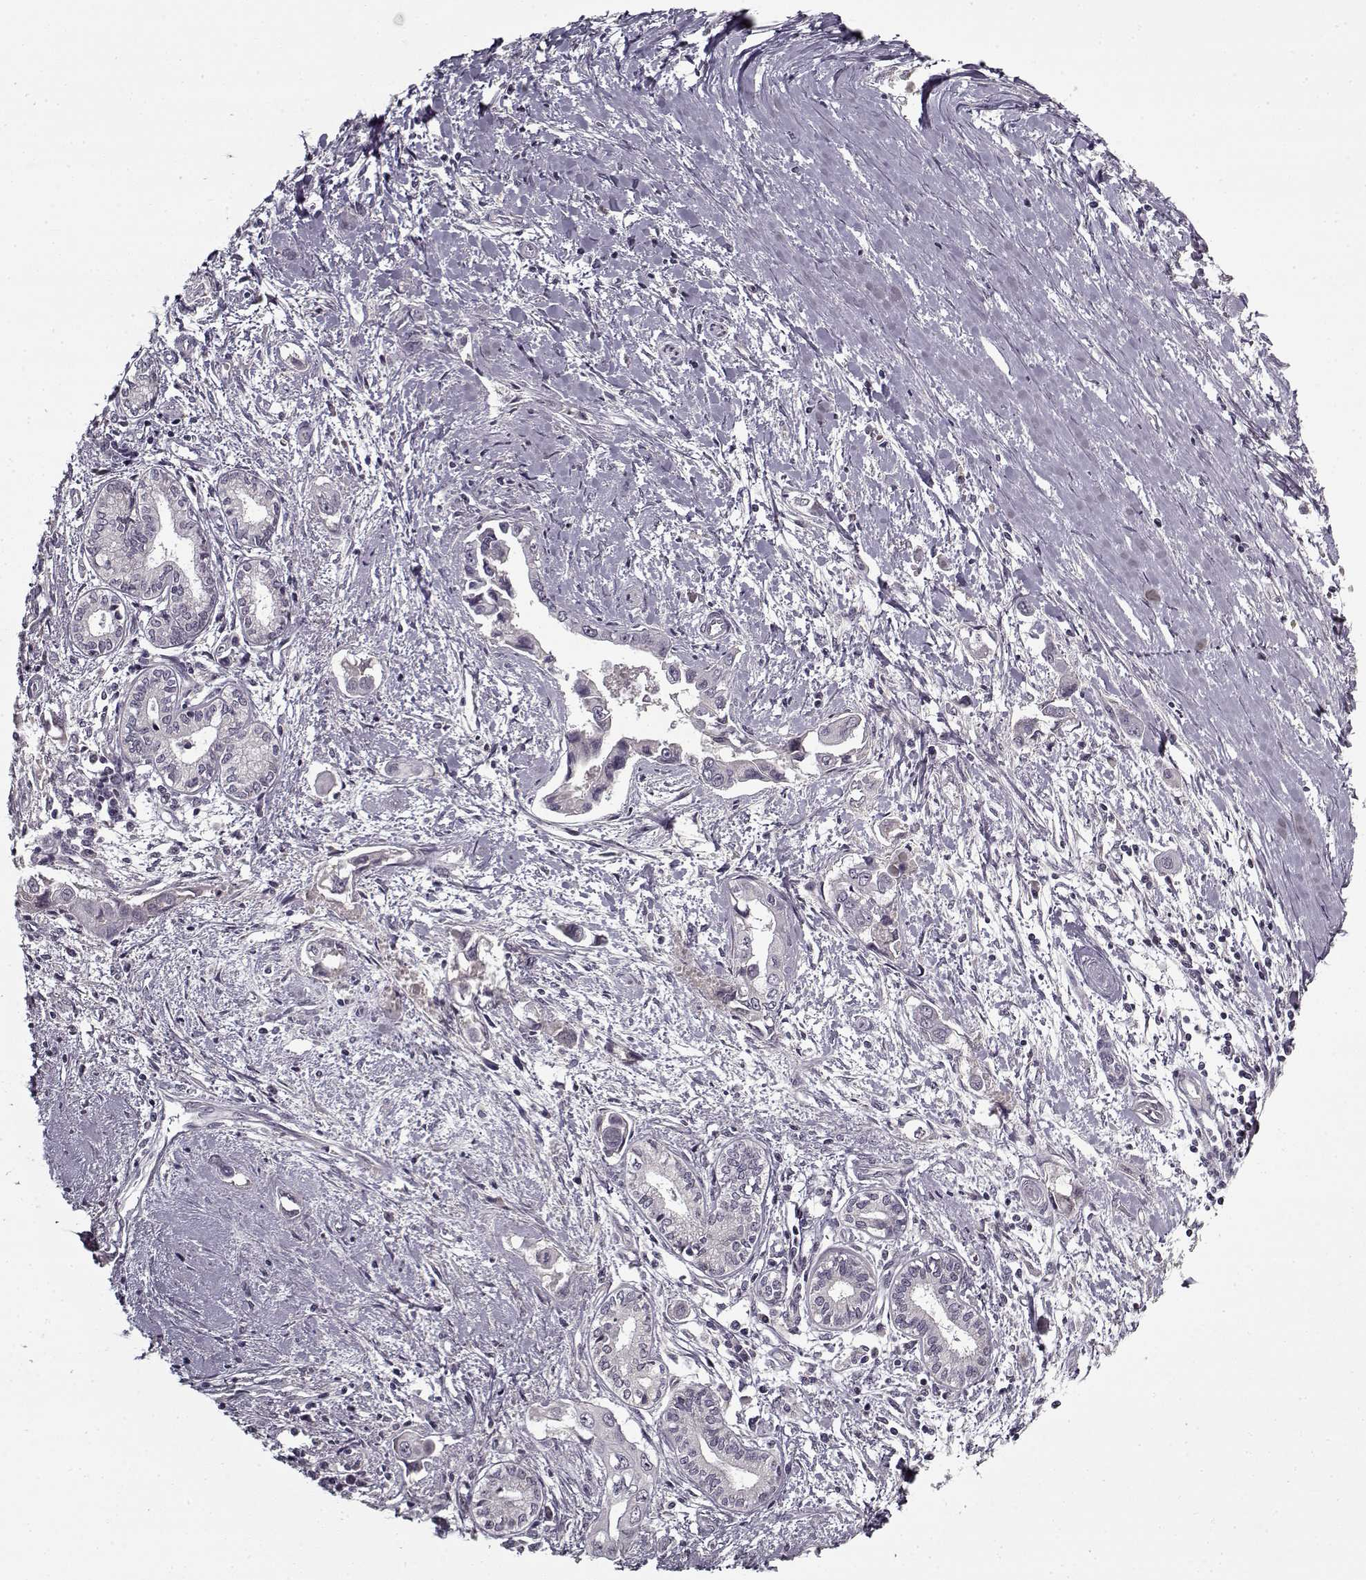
{"staining": {"intensity": "negative", "quantity": "none", "location": "none"}, "tissue": "pancreatic cancer", "cell_type": "Tumor cells", "image_type": "cancer", "snomed": [{"axis": "morphology", "description": "Adenocarcinoma, NOS"}, {"axis": "topography", "description": "Pancreas"}], "caption": "This image is of pancreatic cancer stained with immunohistochemistry to label a protein in brown with the nuclei are counter-stained blue. There is no expression in tumor cells.", "gene": "LAMA2", "patient": {"sex": "male", "age": 60}}